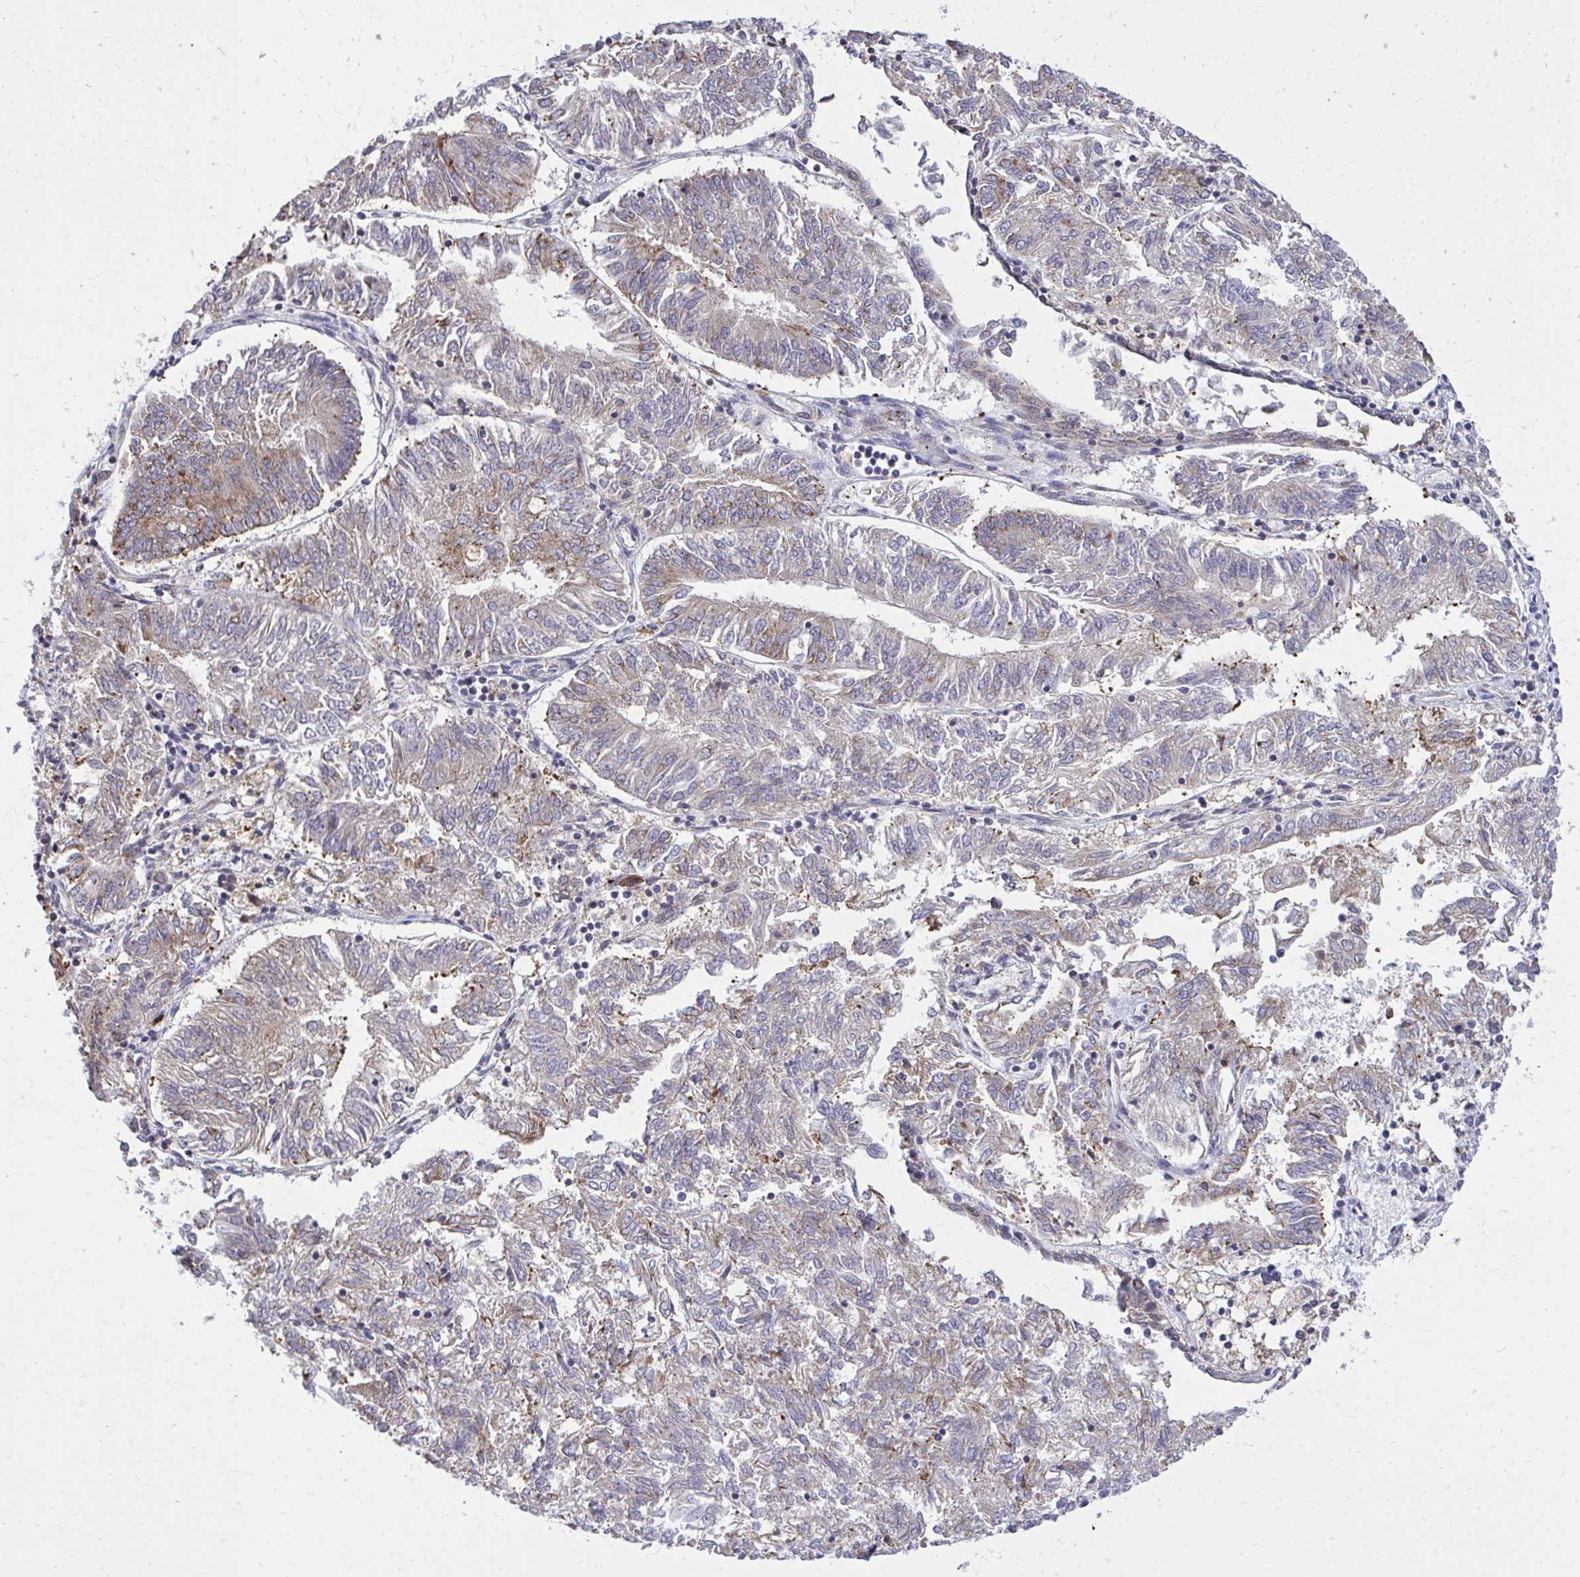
{"staining": {"intensity": "moderate", "quantity": "25%-75%", "location": "cytoplasmic/membranous"}, "tissue": "endometrial cancer", "cell_type": "Tumor cells", "image_type": "cancer", "snomed": [{"axis": "morphology", "description": "Adenocarcinoma, NOS"}, {"axis": "topography", "description": "Endometrium"}], "caption": "Immunohistochemistry image of adenocarcinoma (endometrial) stained for a protein (brown), which shows medium levels of moderate cytoplasmic/membranous positivity in approximately 25%-75% of tumor cells.", "gene": "METTL9", "patient": {"sex": "female", "age": 58}}